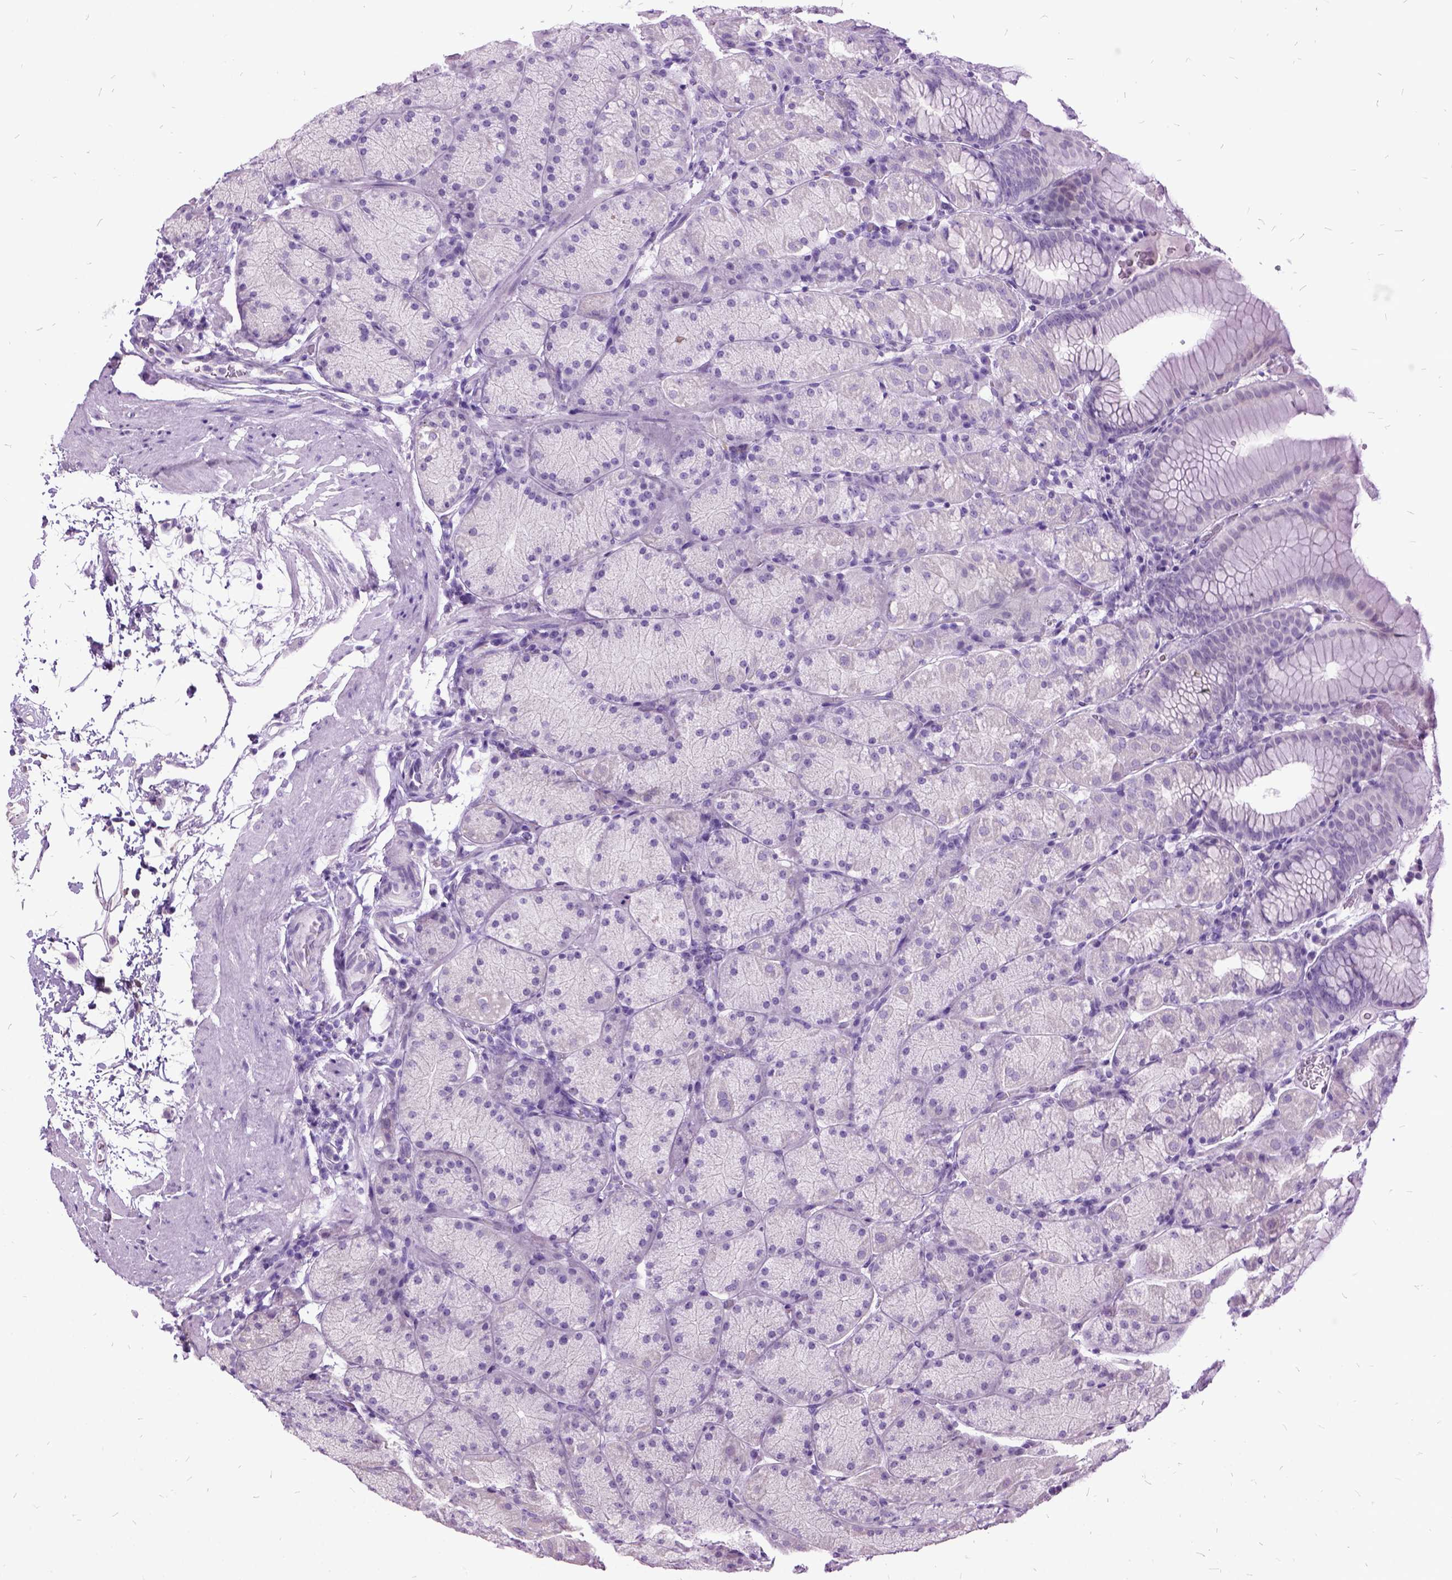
{"staining": {"intensity": "negative", "quantity": "none", "location": "none"}, "tissue": "stomach", "cell_type": "Glandular cells", "image_type": "normal", "snomed": [{"axis": "morphology", "description": "Normal tissue, NOS"}, {"axis": "topography", "description": "Stomach, upper"}, {"axis": "topography", "description": "Stomach"}], "caption": "This is an immunohistochemistry (IHC) histopathology image of benign human stomach. There is no positivity in glandular cells.", "gene": "MME", "patient": {"sex": "male", "age": 76}}